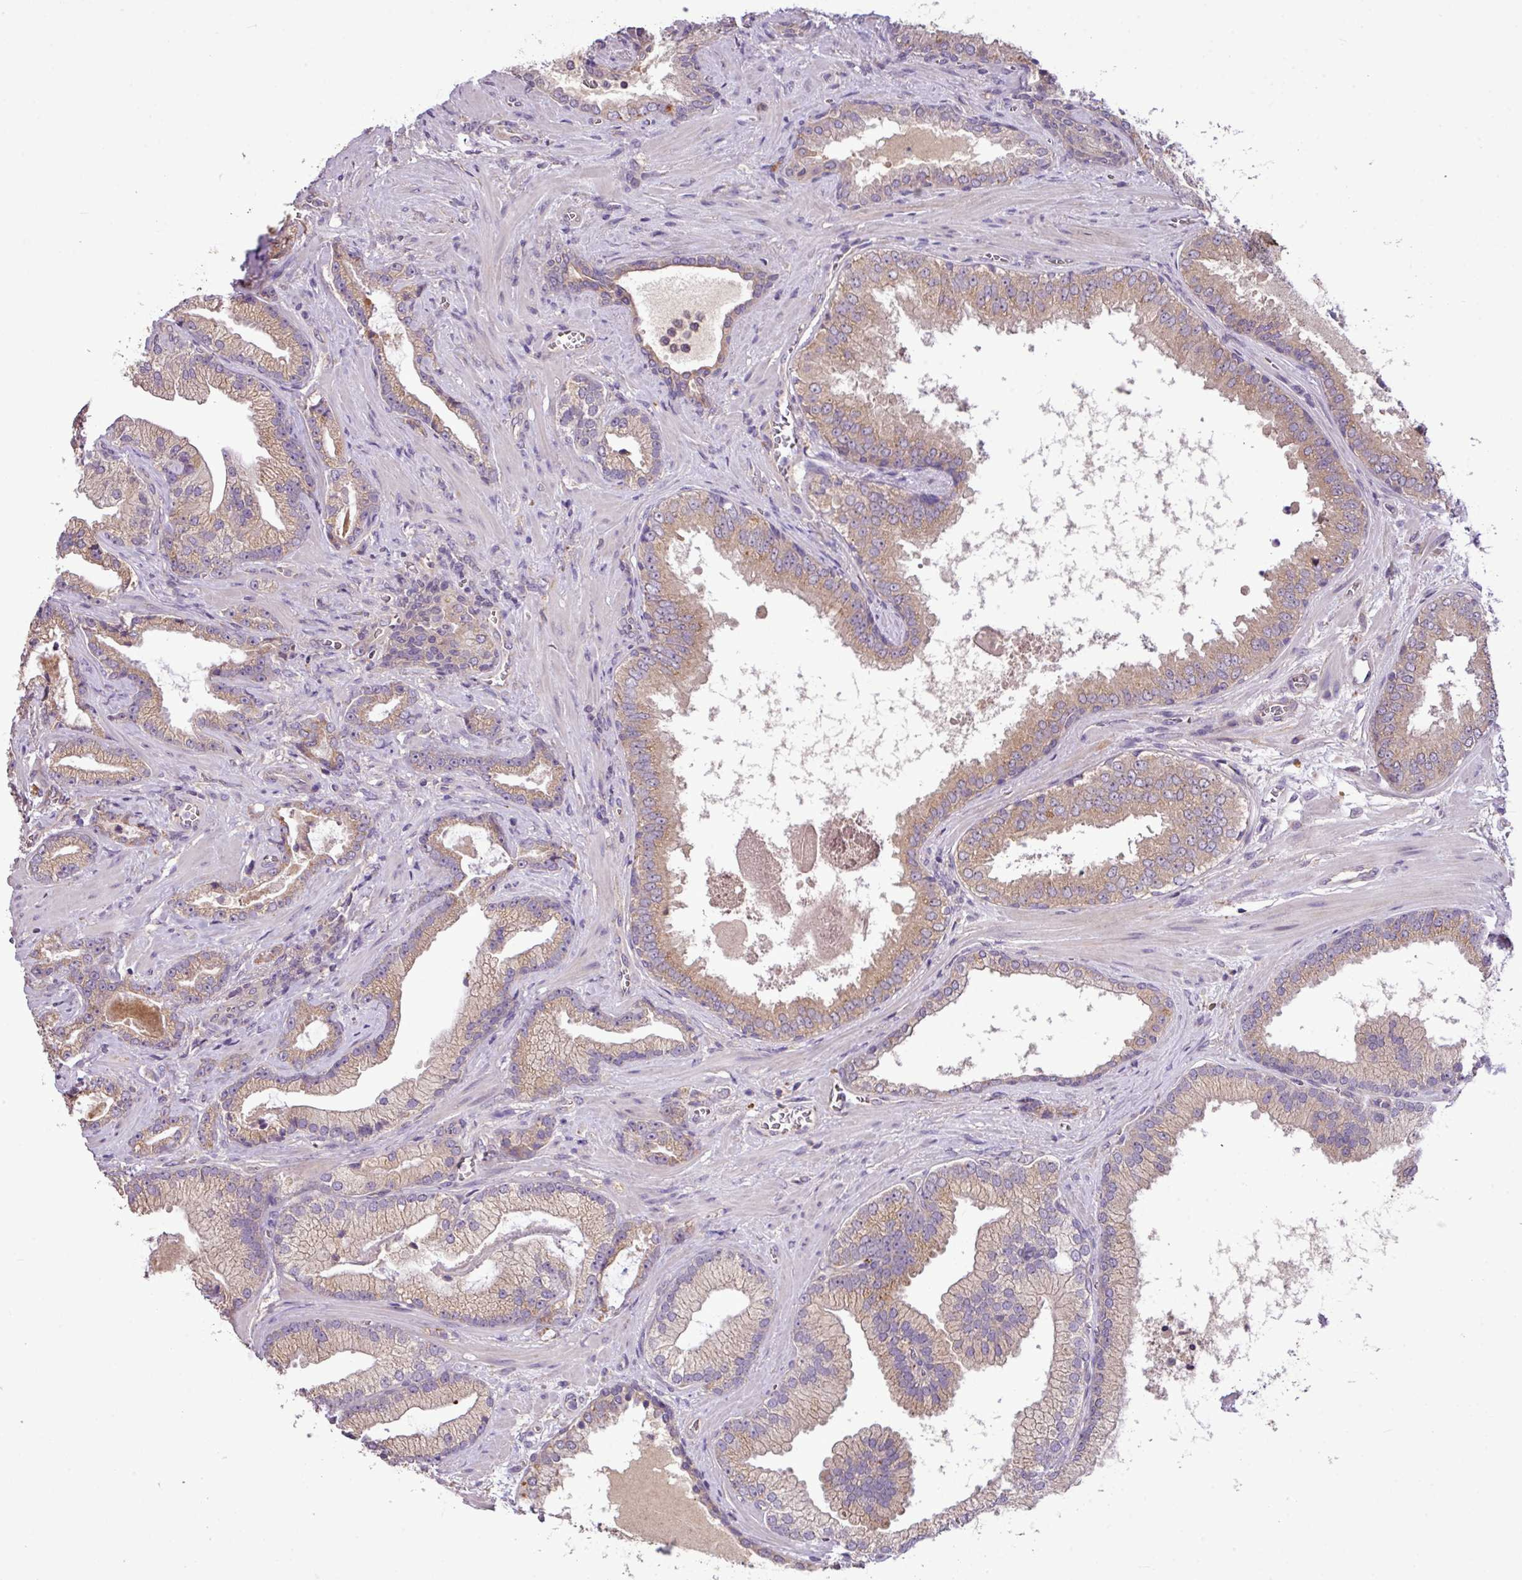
{"staining": {"intensity": "moderate", "quantity": "25%-75%", "location": "cytoplasmic/membranous"}, "tissue": "prostate cancer", "cell_type": "Tumor cells", "image_type": "cancer", "snomed": [{"axis": "morphology", "description": "Adenocarcinoma, High grade"}, {"axis": "topography", "description": "Prostate"}], "caption": "Protein analysis of prostate cancer tissue exhibits moderate cytoplasmic/membranous staining in about 25%-75% of tumor cells.", "gene": "XIAP", "patient": {"sex": "male", "age": 68}}